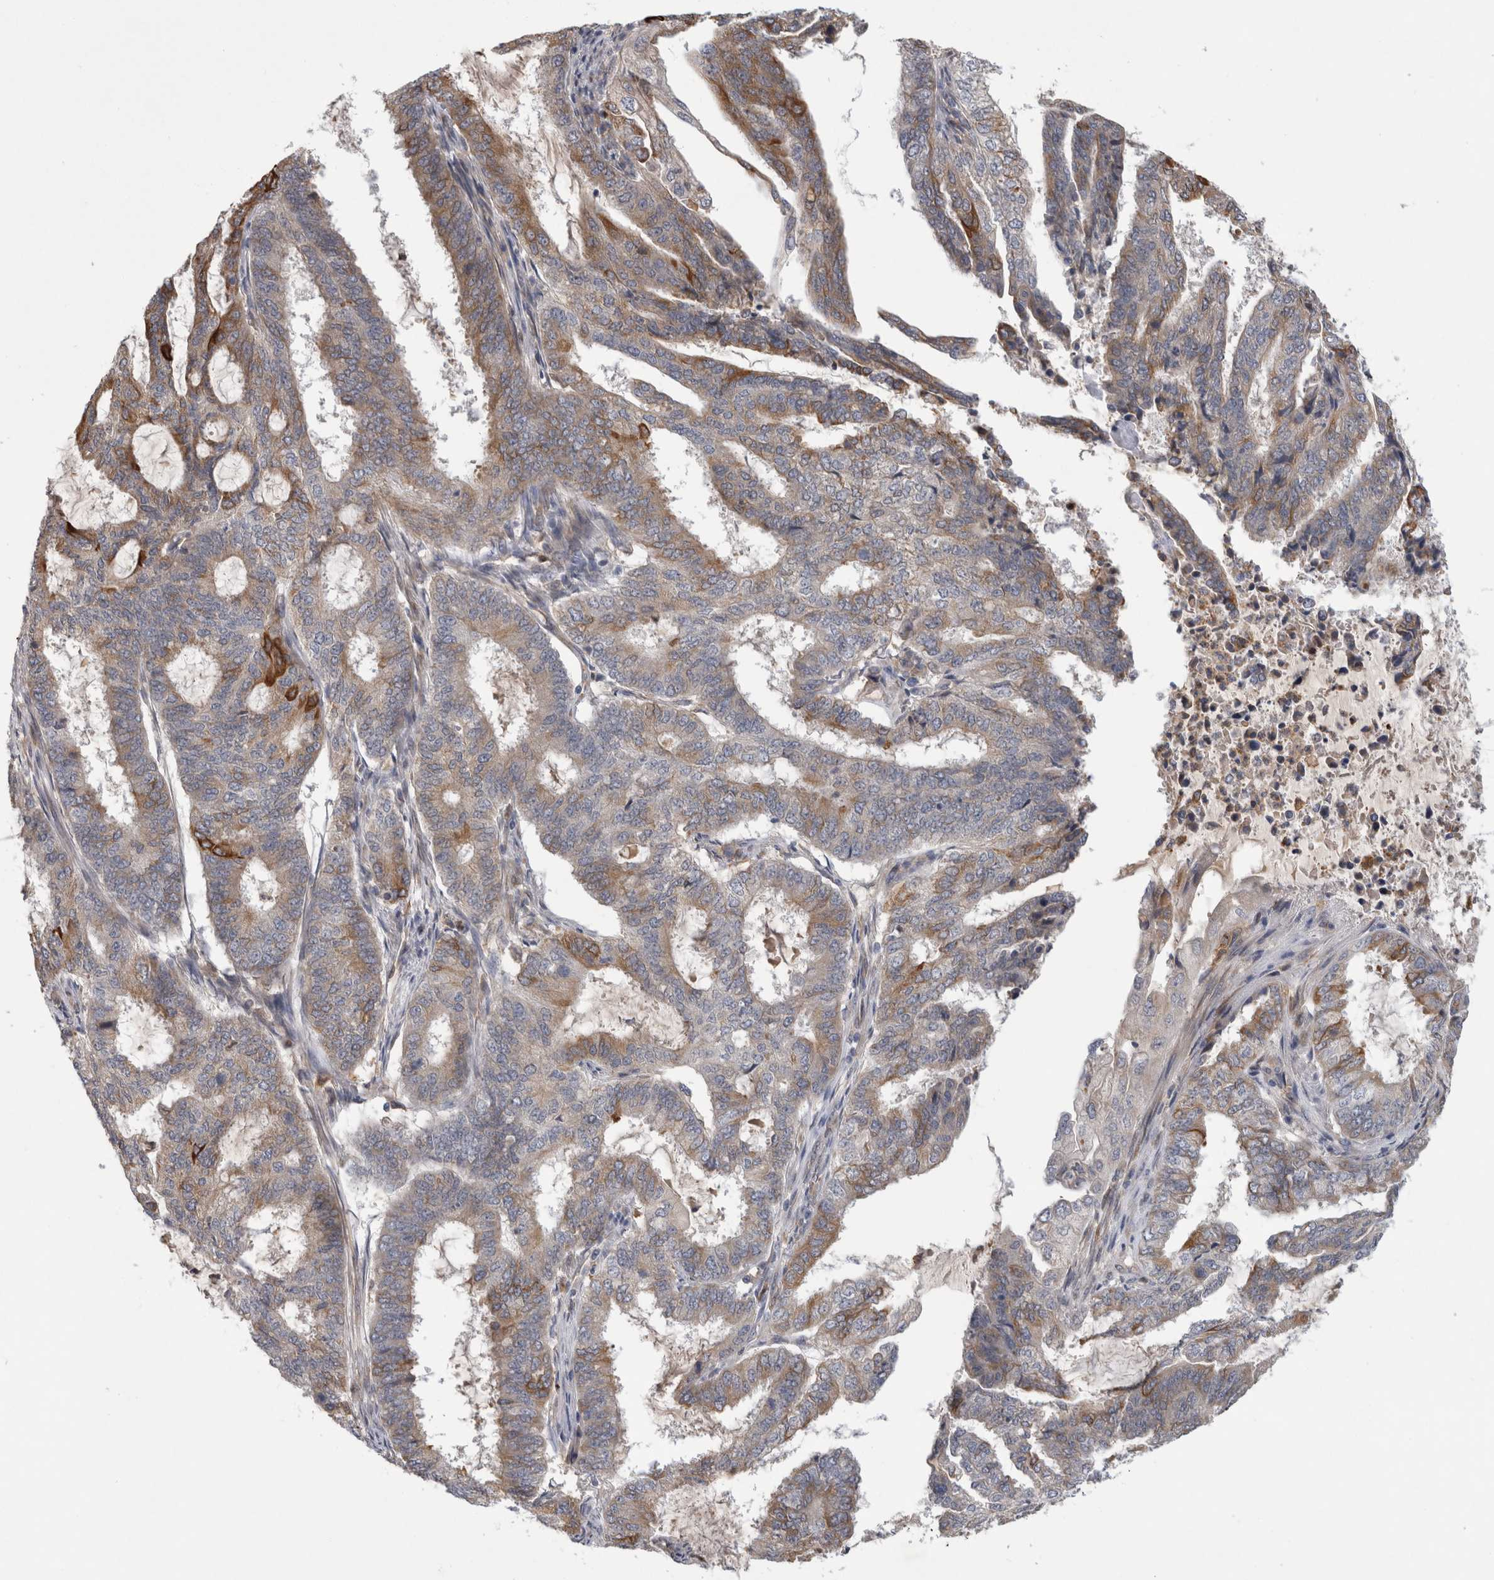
{"staining": {"intensity": "moderate", "quantity": "25%-75%", "location": "cytoplasmic/membranous"}, "tissue": "endometrial cancer", "cell_type": "Tumor cells", "image_type": "cancer", "snomed": [{"axis": "morphology", "description": "Adenocarcinoma, NOS"}, {"axis": "topography", "description": "Endometrium"}], "caption": "High-magnification brightfield microscopy of endometrial cancer (adenocarcinoma) stained with DAB (3,3'-diaminobenzidine) (brown) and counterstained with hematoxylin (blue). tumor cells exhibit moderate cytoplasmic/membranous expression is present in approximately25%-75% of cells.", "gene": "ANKFY1", "patient": {"sex": "female", "age": 51}}